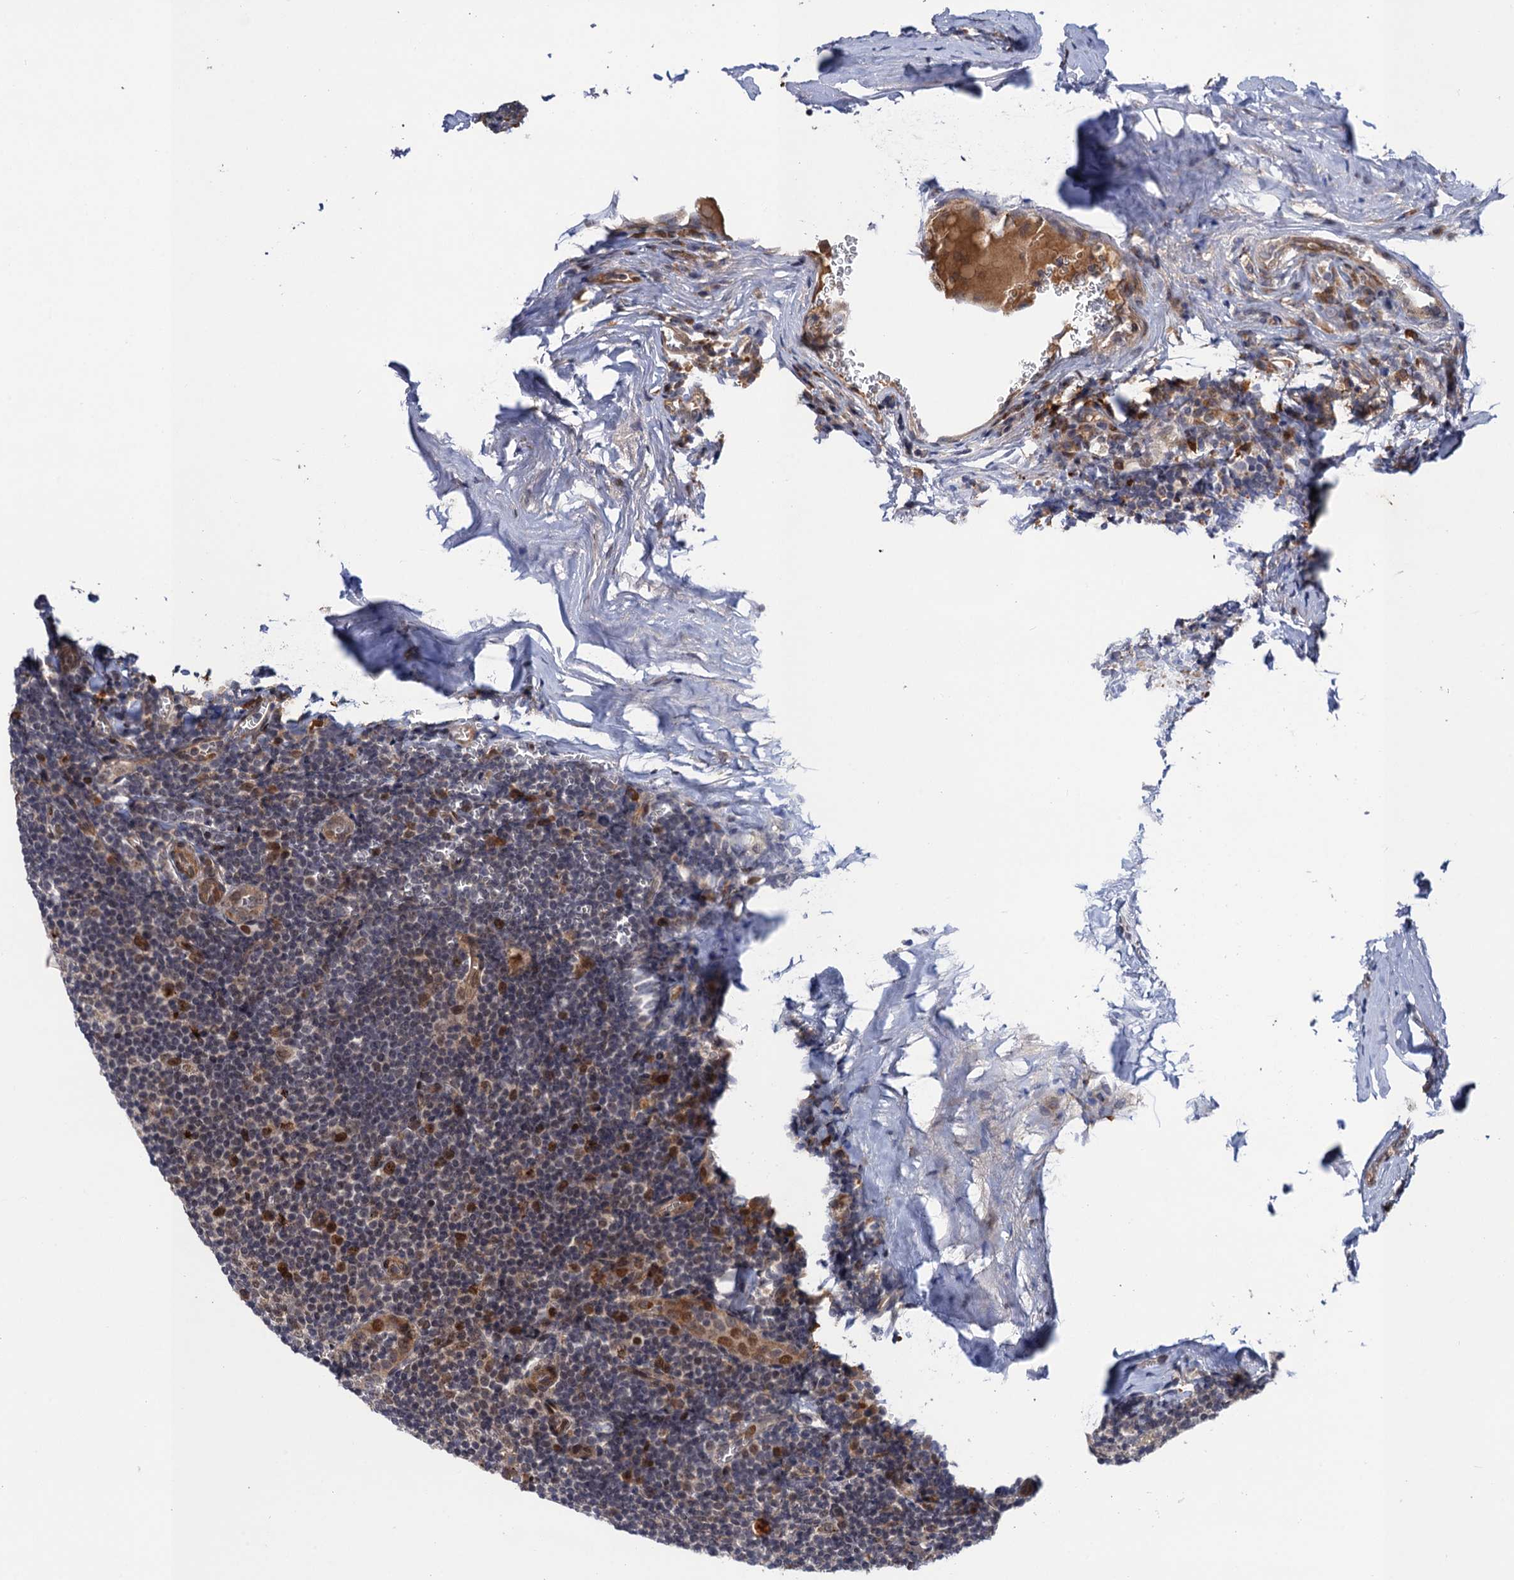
{"staining": {"intensity": "moderate", "quantity": "<25%", "location": "nuclear"}, "tissue": "tonsil", "cell_type": "Germinal center cells", "image_type": "normal", "snomed": [{"axis": "morphology", "description": "Normal tissue, NOS"}, {"axis": "topography", "description": "Tonsil"}], "caption": "Immunohistochemical staining of normal human tonsil exhibits <25% levels of moderate nuclear protein staining in about <25% of germinal center cells.", "gene": "NEK8", "patient": {"sex": "male", "age": 27}}